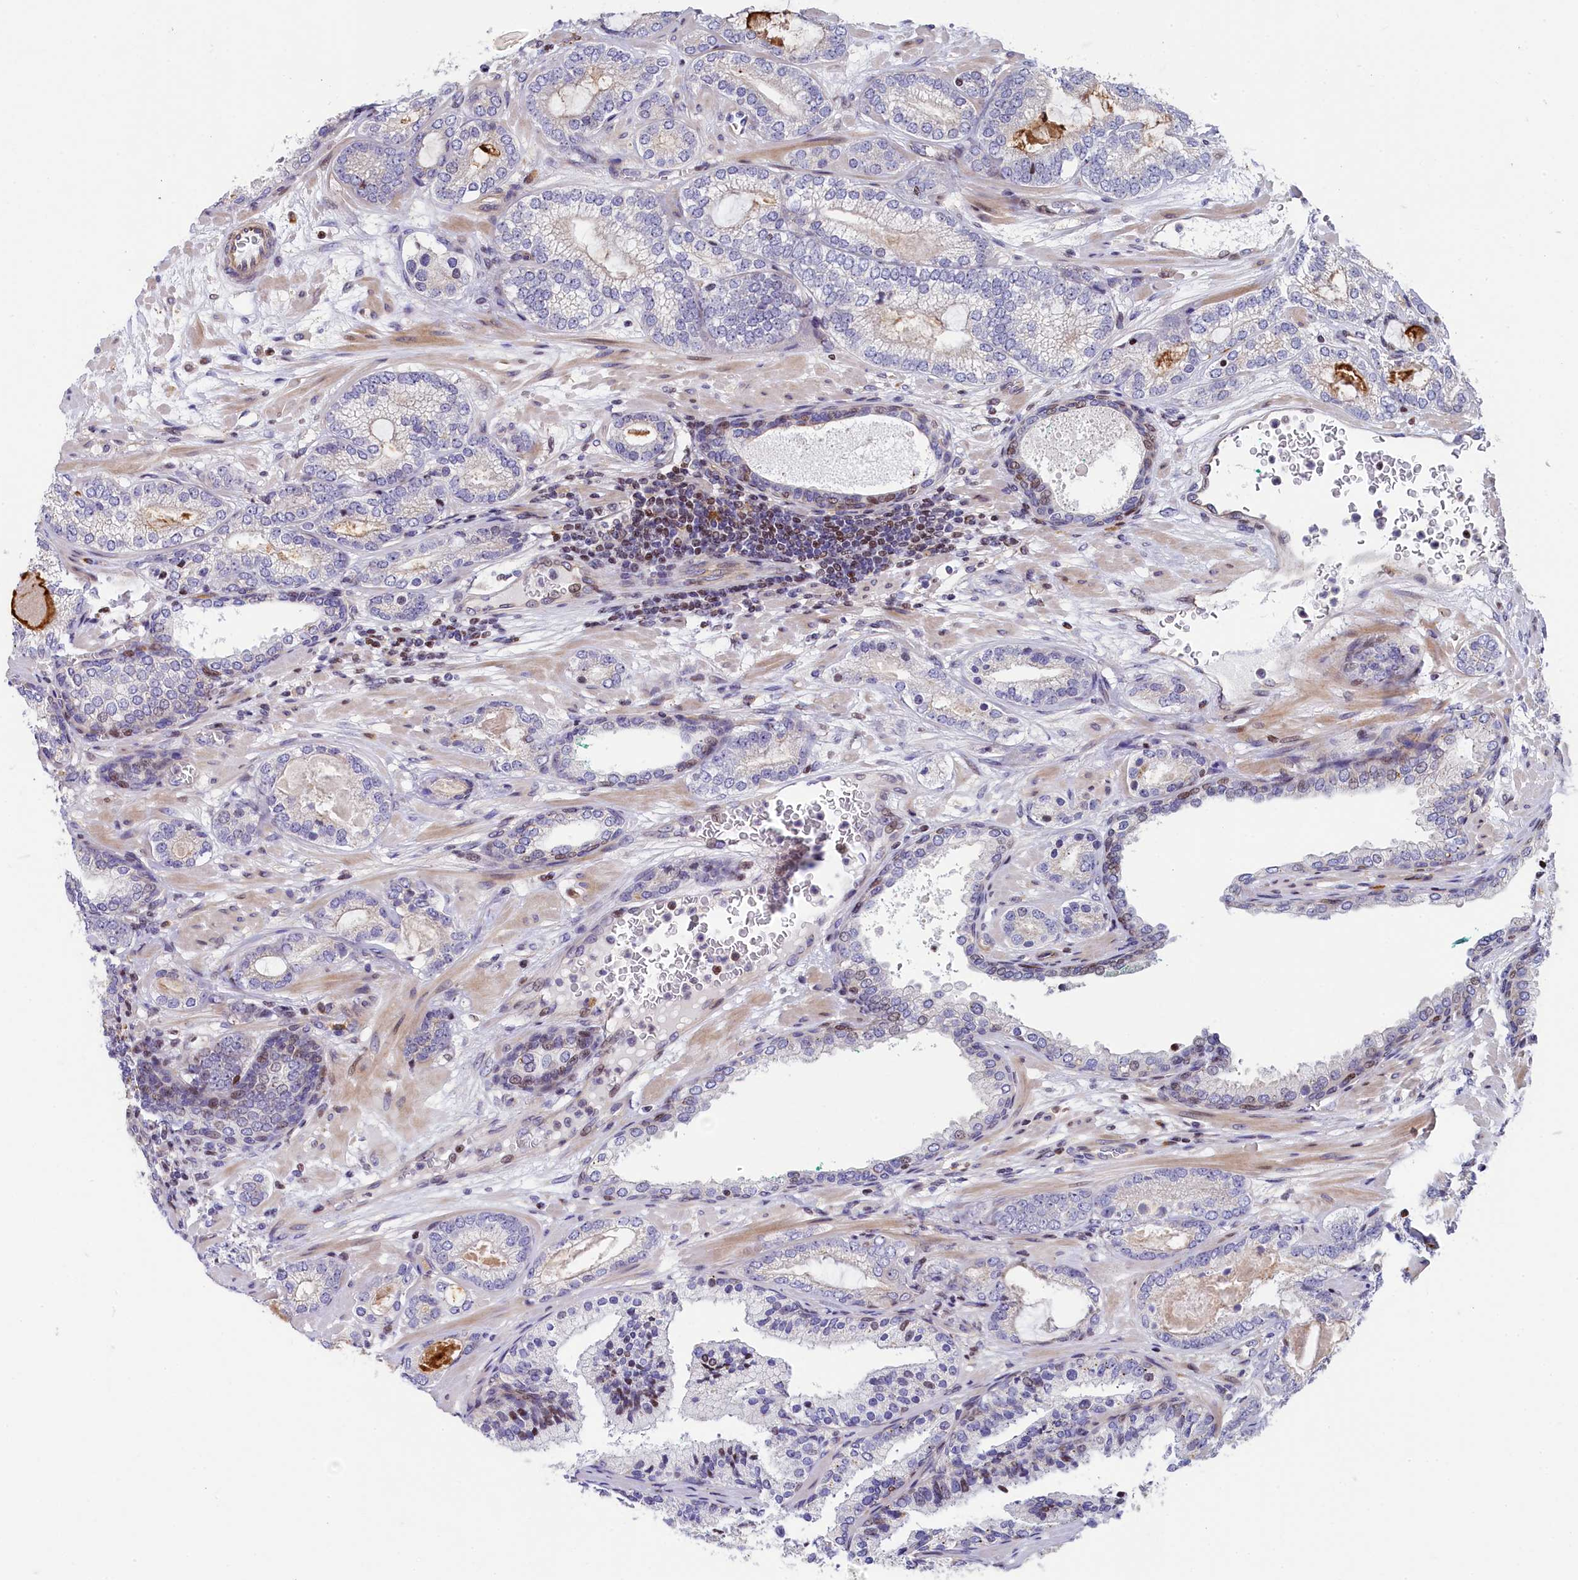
{"staining": {"intensity": "negative", "quantity": "none", "location": "none"}, "tissue": "prostate cancer", "cell_type": "Tumor cells", "image_type": "cancer", "snomed": [{"axis": "morphology", "description": "Adenocarcinoma, High grade"}, {"axis": "topography", "description": "Prostate"}], "caption": "The photomicrograph exhibits no significant staining in tumor cells of prostate cancer.", "gene": "TGDS", "patient": {"sex": "male", "age": 60}}